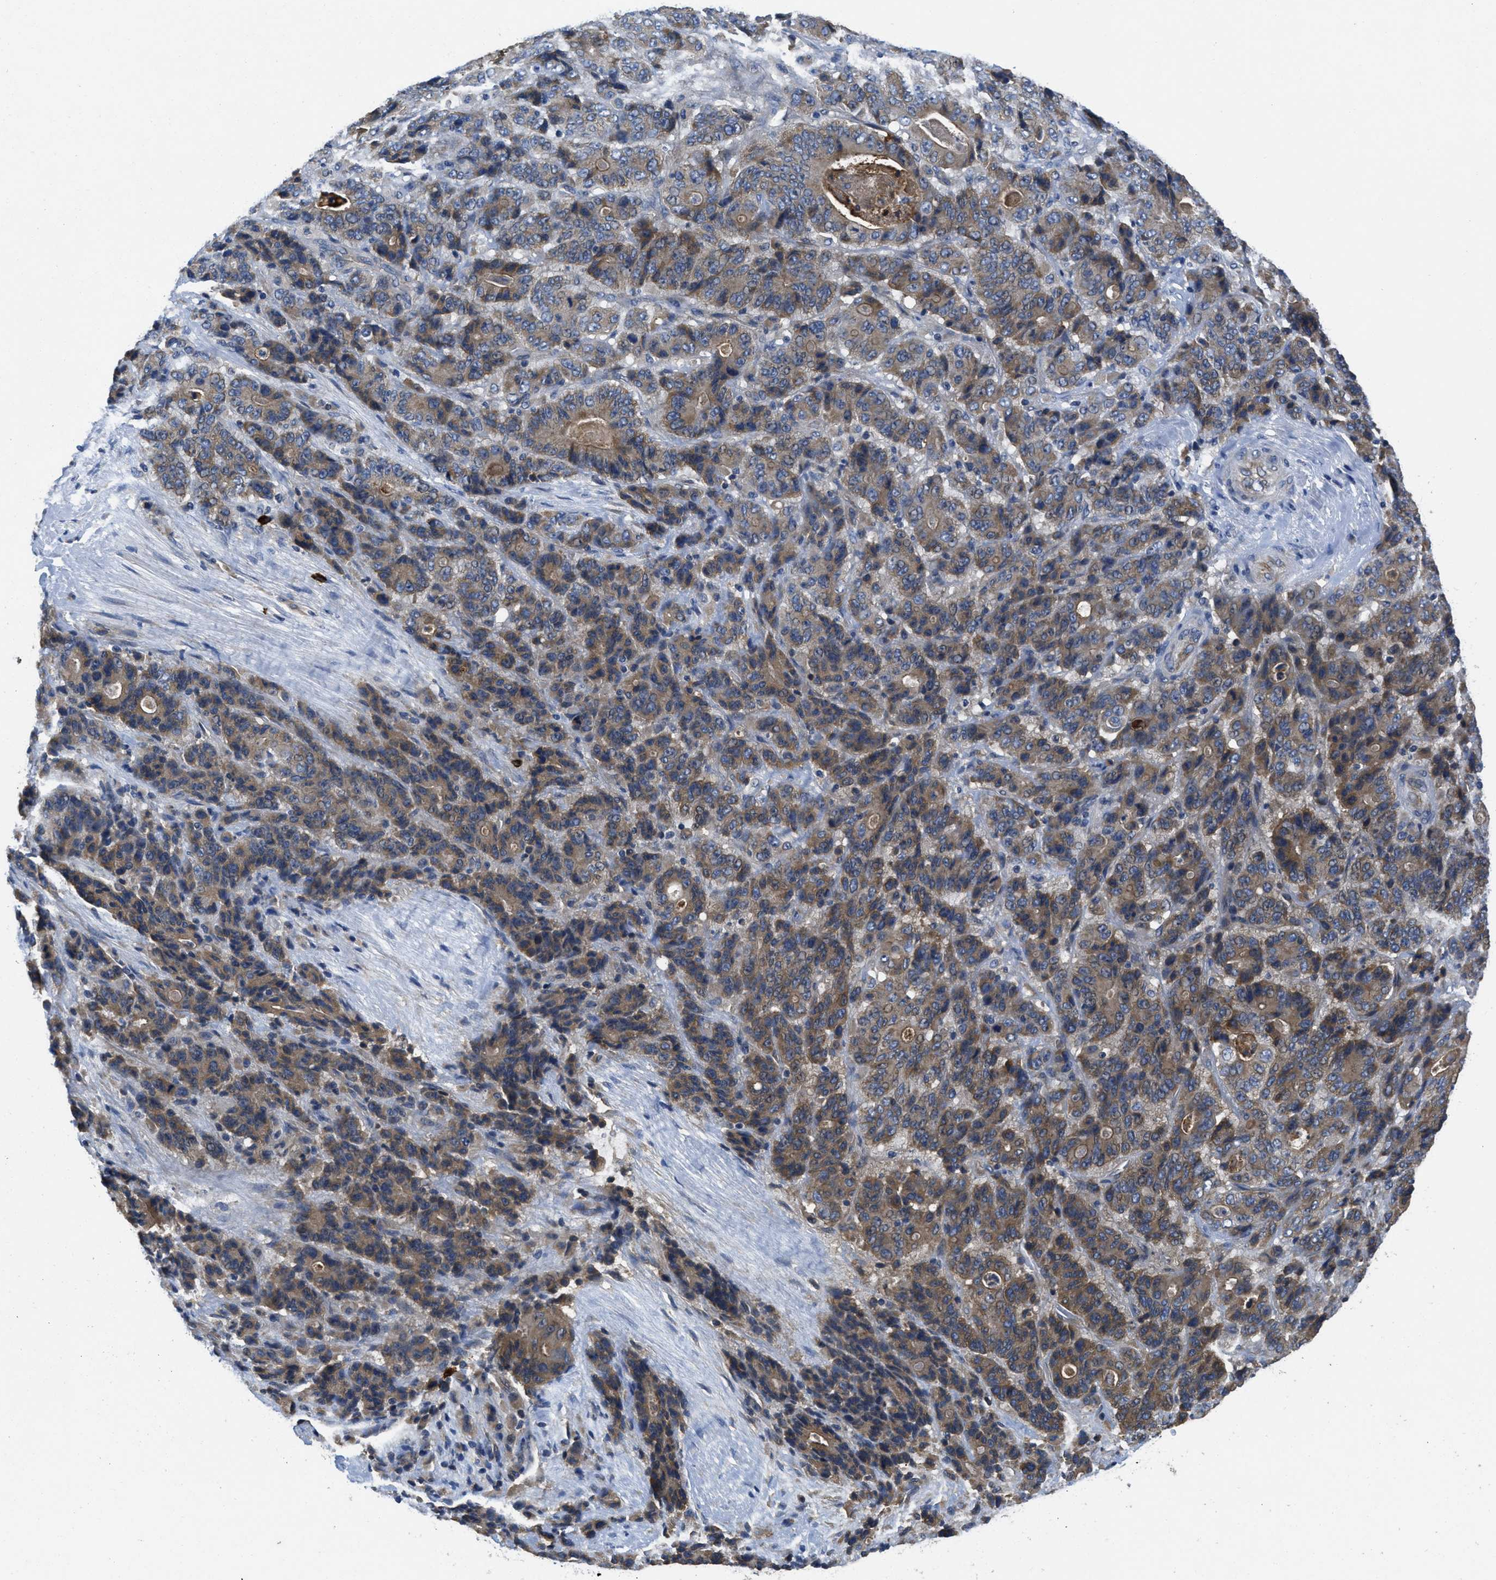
{"staining": {"intensity": "moderate", "quantity": ">75%", "location": "cytoplasmic/membranous"}, "tissue": "stomach cancer", "cell_type": "Tumor cells", "image_type": "cancer", "snomed": [{"axis": "morphology", "description": "Adenocarcinoma, NOS"}, {"axis": "topography", "description": "Stomach"}], "caption": "A brown stain labels moderate cytoplasmic/membranous positivity of a protein in human adenocarcinoma (stomach) tumor cells. (Stains: DAB (3,3'-diaminobenzidine) in brown, nuclei in blue, Microscopy: brightfield microscopy at high magnification).", "gene": "GALK1", "patient": {"sex": "female", "age": 73}}